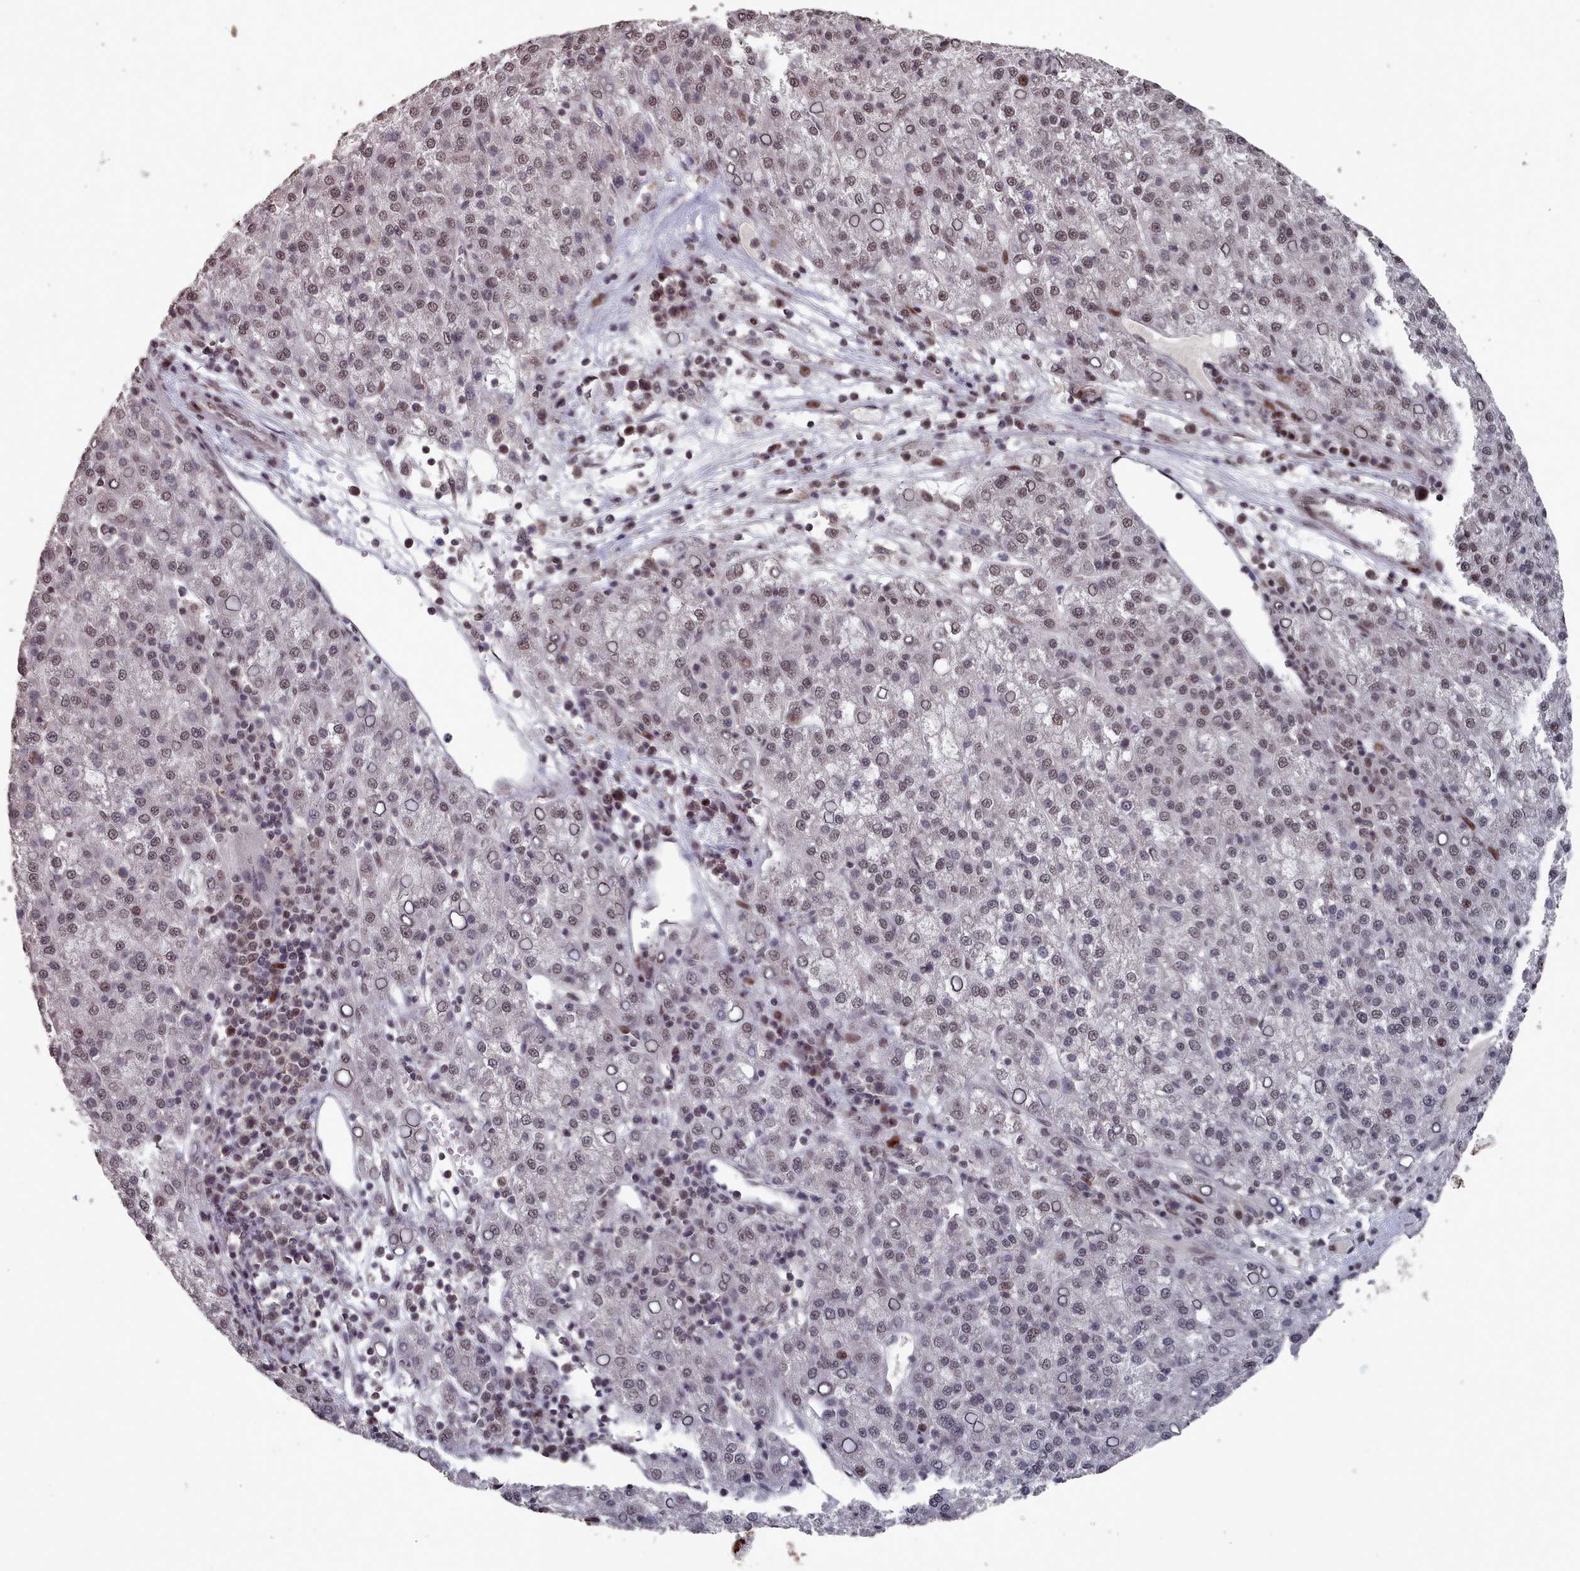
{"staining": {"intensity": "weak", "quantity": "25%-75%", "location": "nuclear"}, "tissue": "liver cancer", "cell_type": "Tumor cells", "image_type": "cancer", "snomed": [{"axis": "morphology", "description": "Carcinoma, Hepatocellular, NOS"}, {"axis": "topography", "description": "Liver"}], "caption": "About 25%-75% of tumor cells in hepatocellular carcinoma (liver) exhibit weak nuclear protein staining as visualized by brown immunohistochemical staining.", "gene": "PNRC2", "patient": {"sex": "female", "age": 58}}